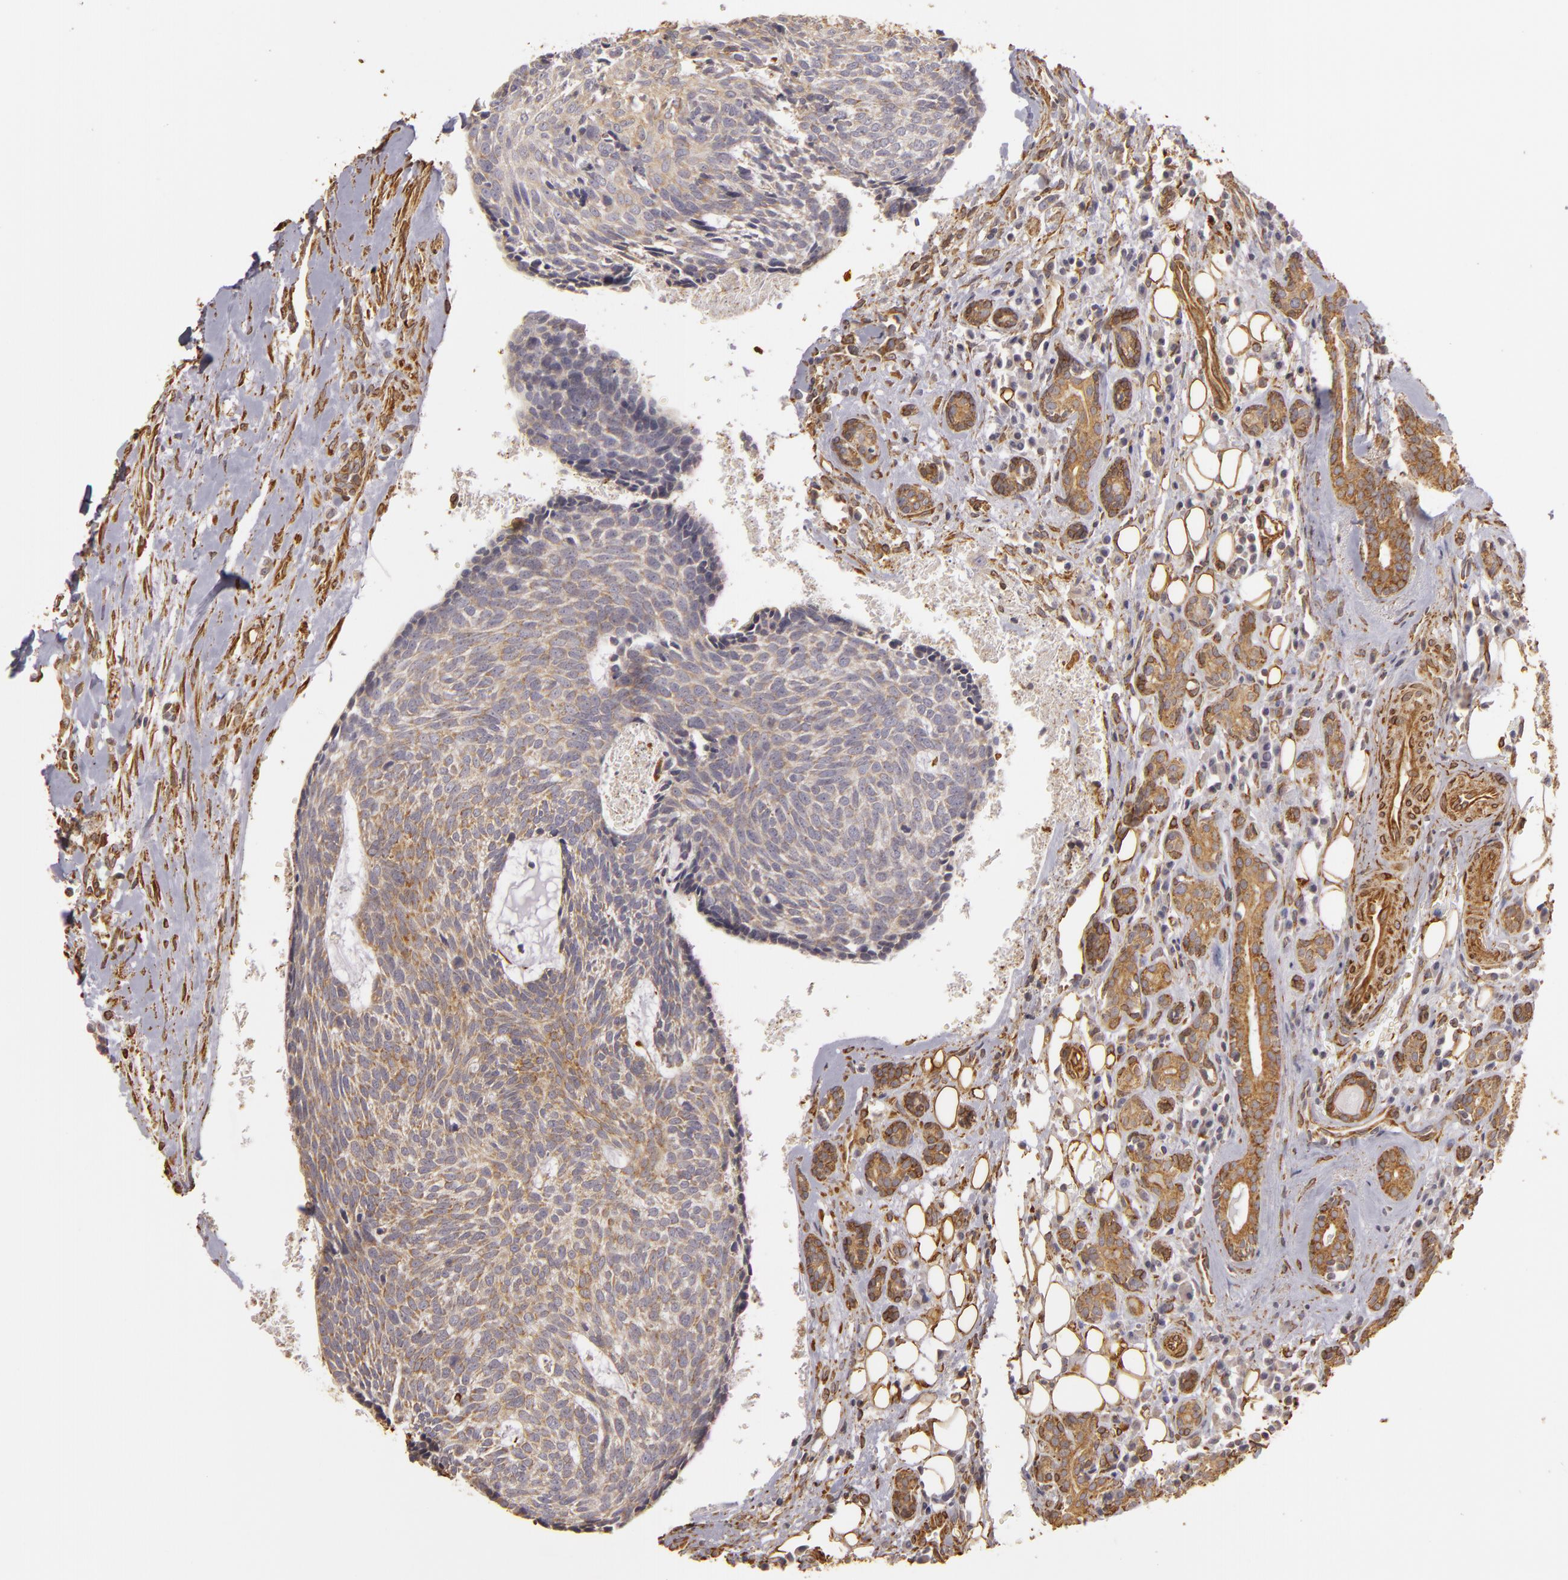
{"staining": {"intensity": "moderate", "quantity": ">75%", "location": "cytoplasmic/membranous"}, "tissue": "head and neck cancer", "cell_type": "Tumor cells", "image_type": "cancer", "snomed": [{"axis": "morphology", "description": "Squamous cell carcinoma, NOS"}, {"axis": "topography", "description": "Salivary gland"}, {"axis": "topography", "description": "Head-Neck"}], "caption": "Immunohistochemistry (IHC) (DAB (3,3'-diaminobenzidine)) staining of human squamous cell carcinoma (head and neck) demonstrates moderate cytoplasmic/membranous protein staining in approximately >75% of tumor cells.", "gene": "CYB5R3", "patient": {"sex": "male", "age": 70}}